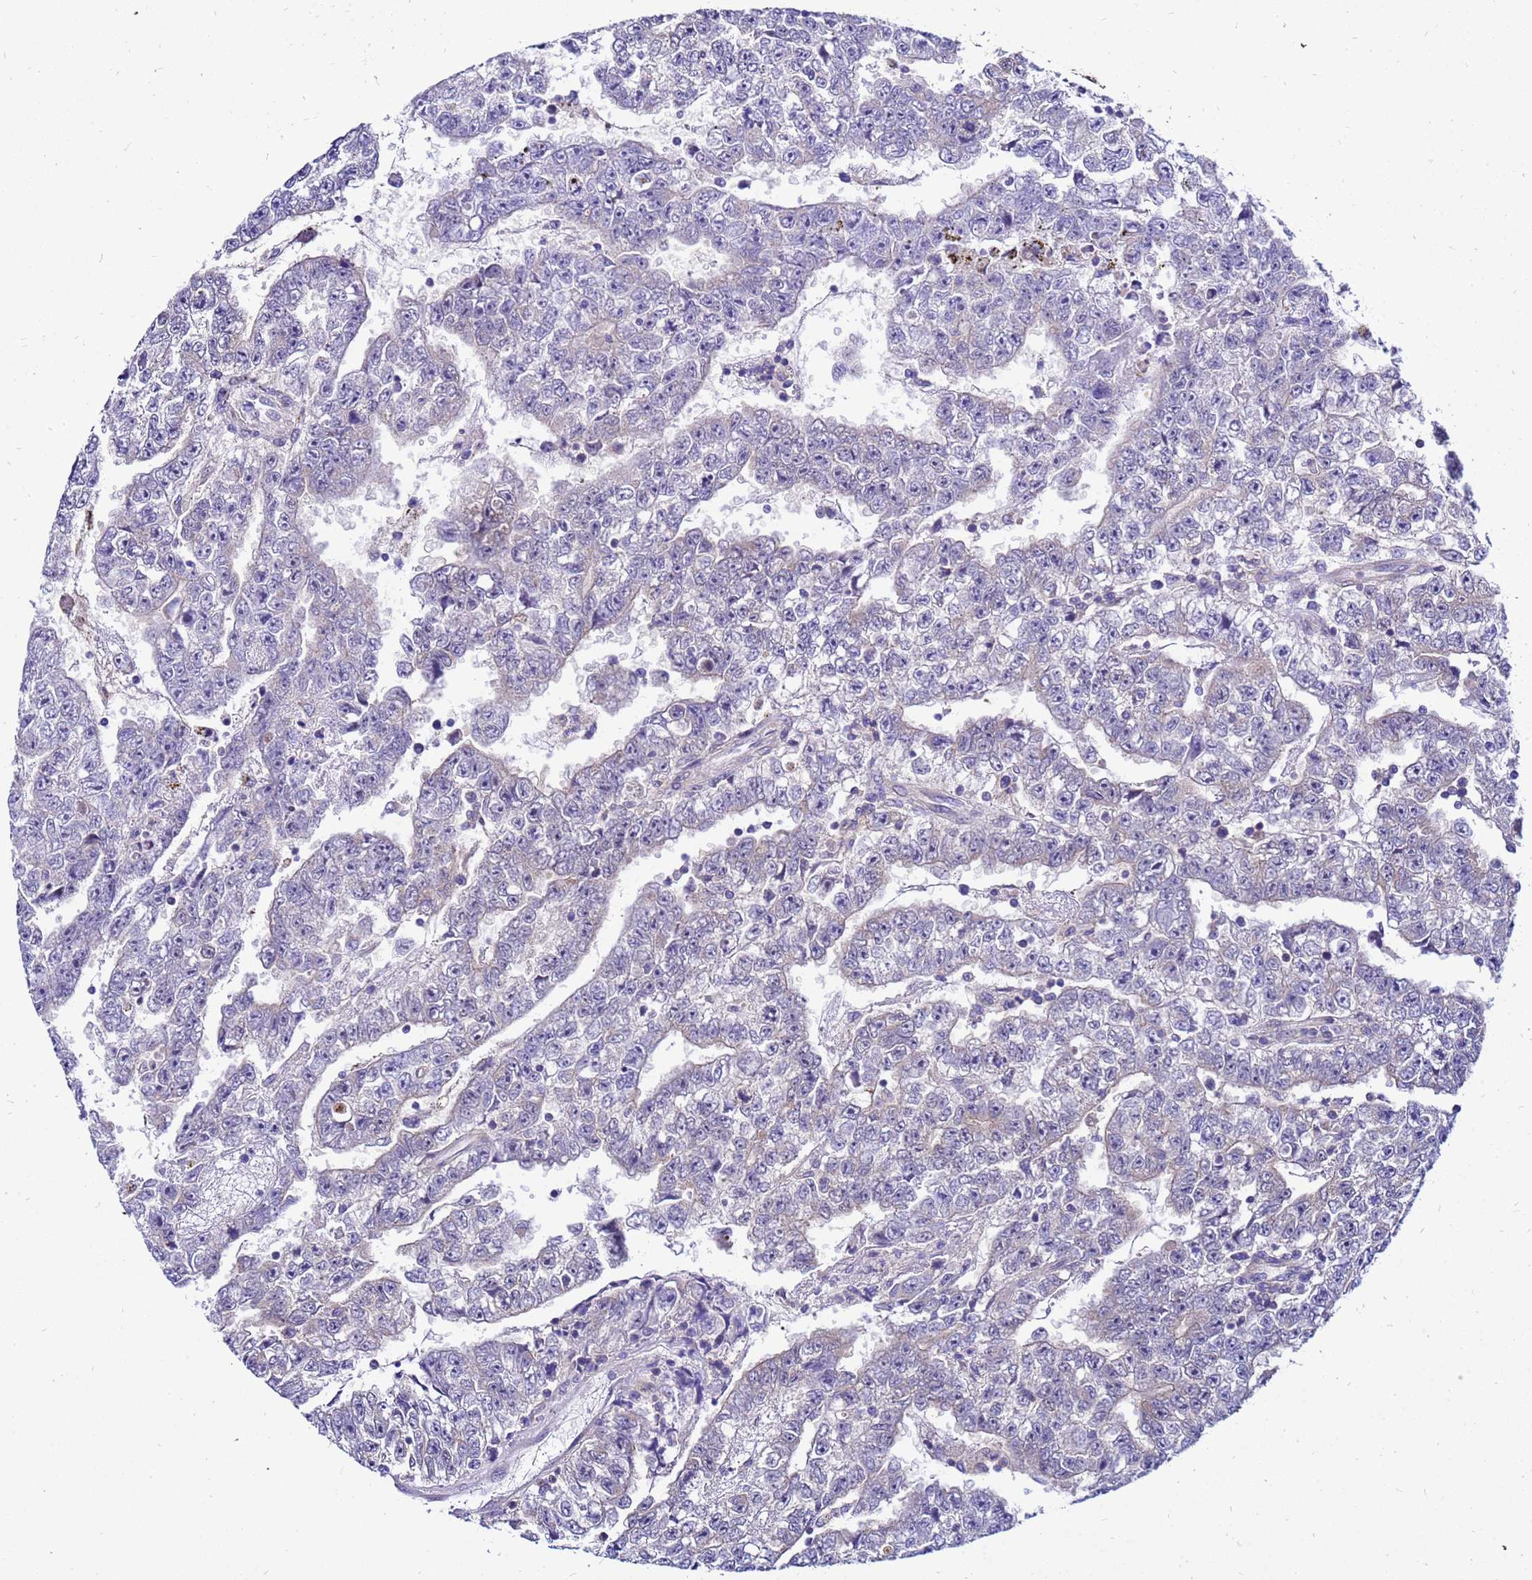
{"staining": {"intensity": "negative", "quantity": "none", "location": "none"}, "tissue": "testis cancer", "cell_type": "Tumor cells", "image_type": "cancer", "snomed": [{"axis": "morphology", "description": "Carcinoma, Embryonal, NOS"}, {"axis": "topography", "description": "Testis"}], "caption": "Photomicrograph shows no significant protein staining in tumor cells of testis cancer.", "gene": "GET3", "patient": {"sex": "male", "age": 25}}